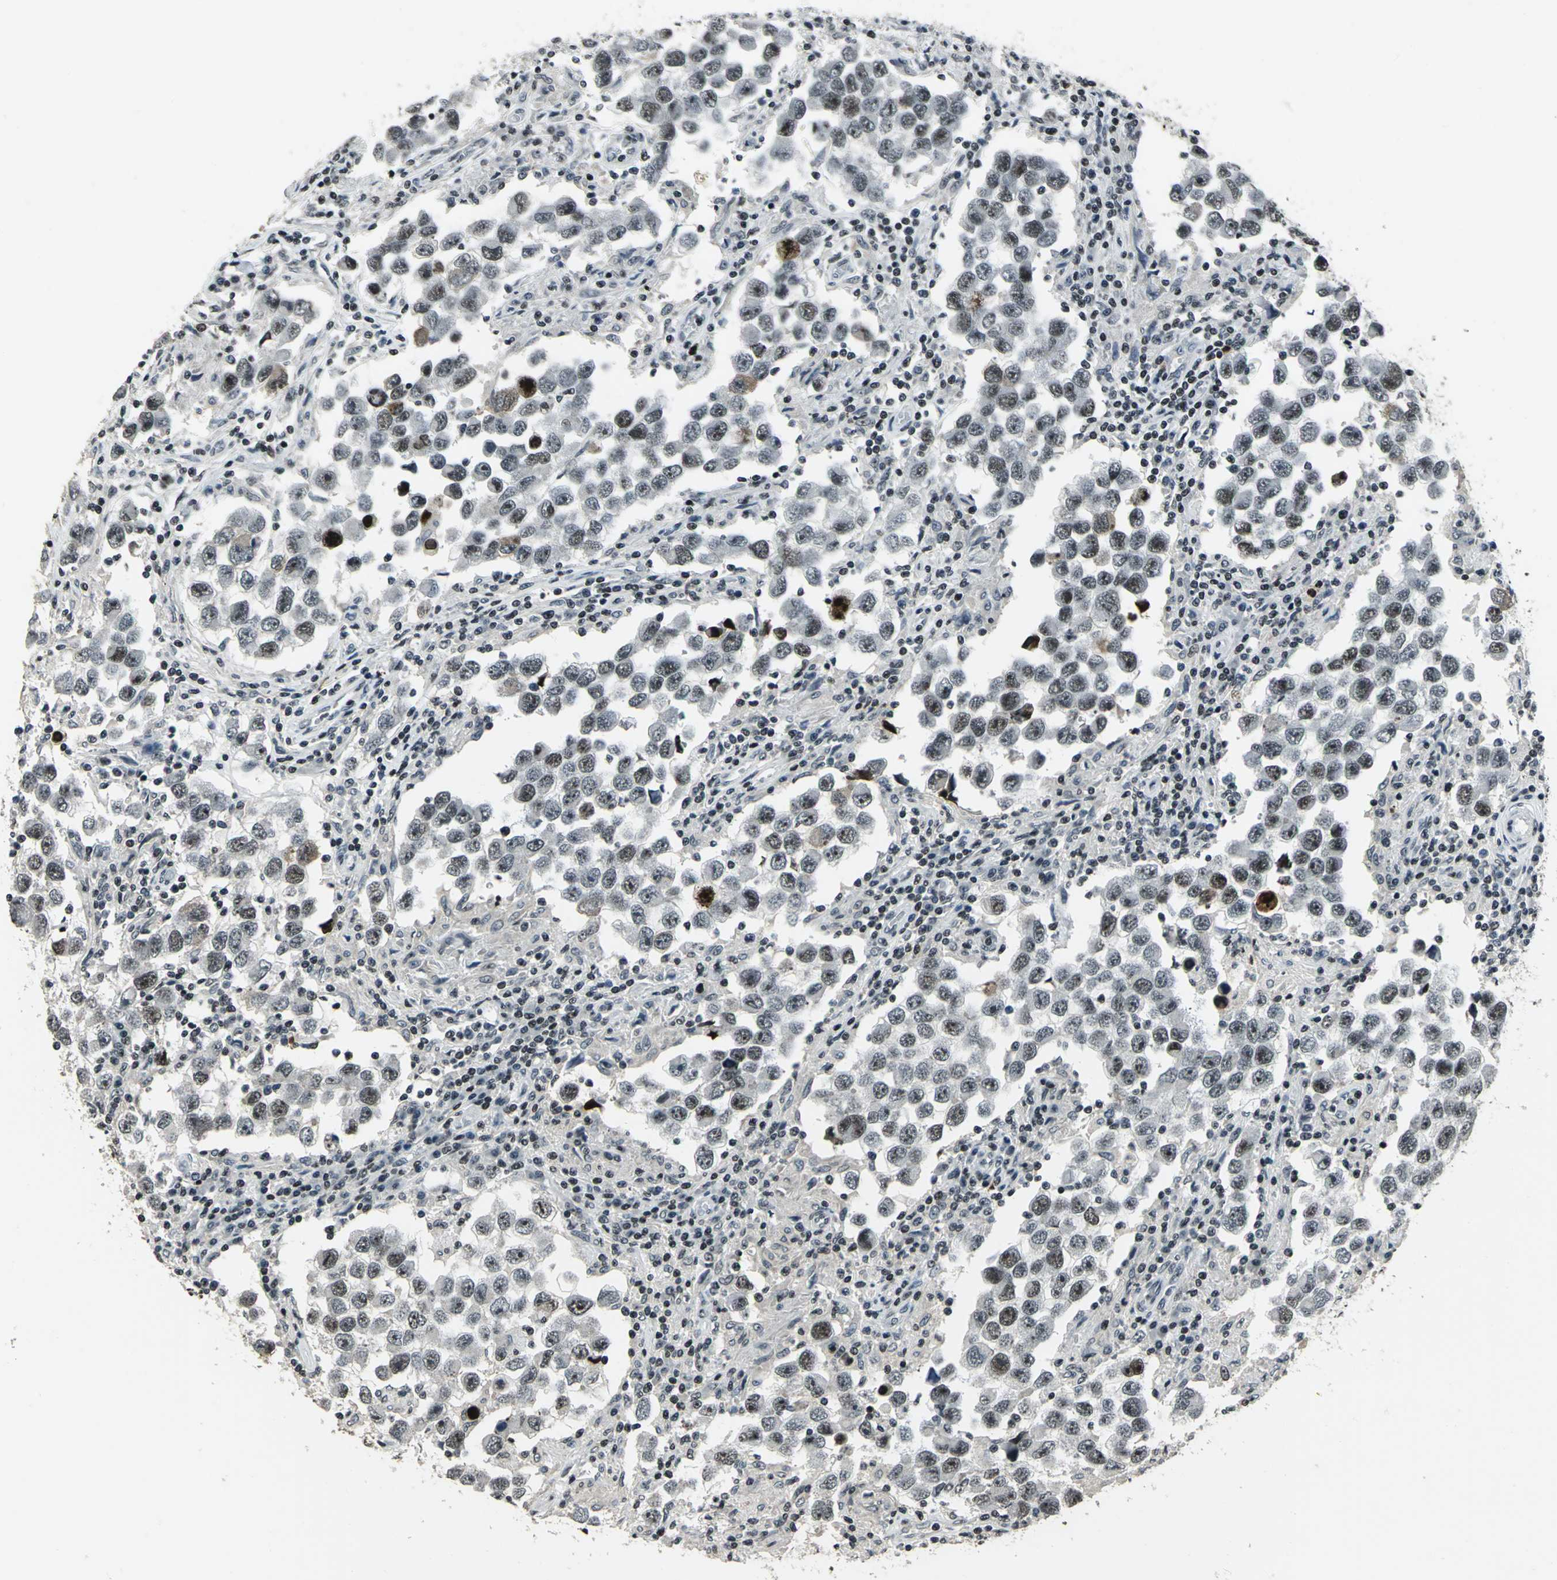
{"staining": {"intensity": "weak", "quantity": "<25%", "location": "nuclear"}, "tissue": "testis cancer", "cell_type": "Tumor cells", "image_type": "cancer", "snomed": [{"axis": "morphology", "description": "Carcinoma, Embryonal, NOS"}, {"axis": "topography", "description": "Testis"}], "caption": "Histopathology image shows no significant protein staining in tumor cells of testis embryonal carcinoma.", "gene": "UBTF", "patient": {"sex": "male", "age": 21}}